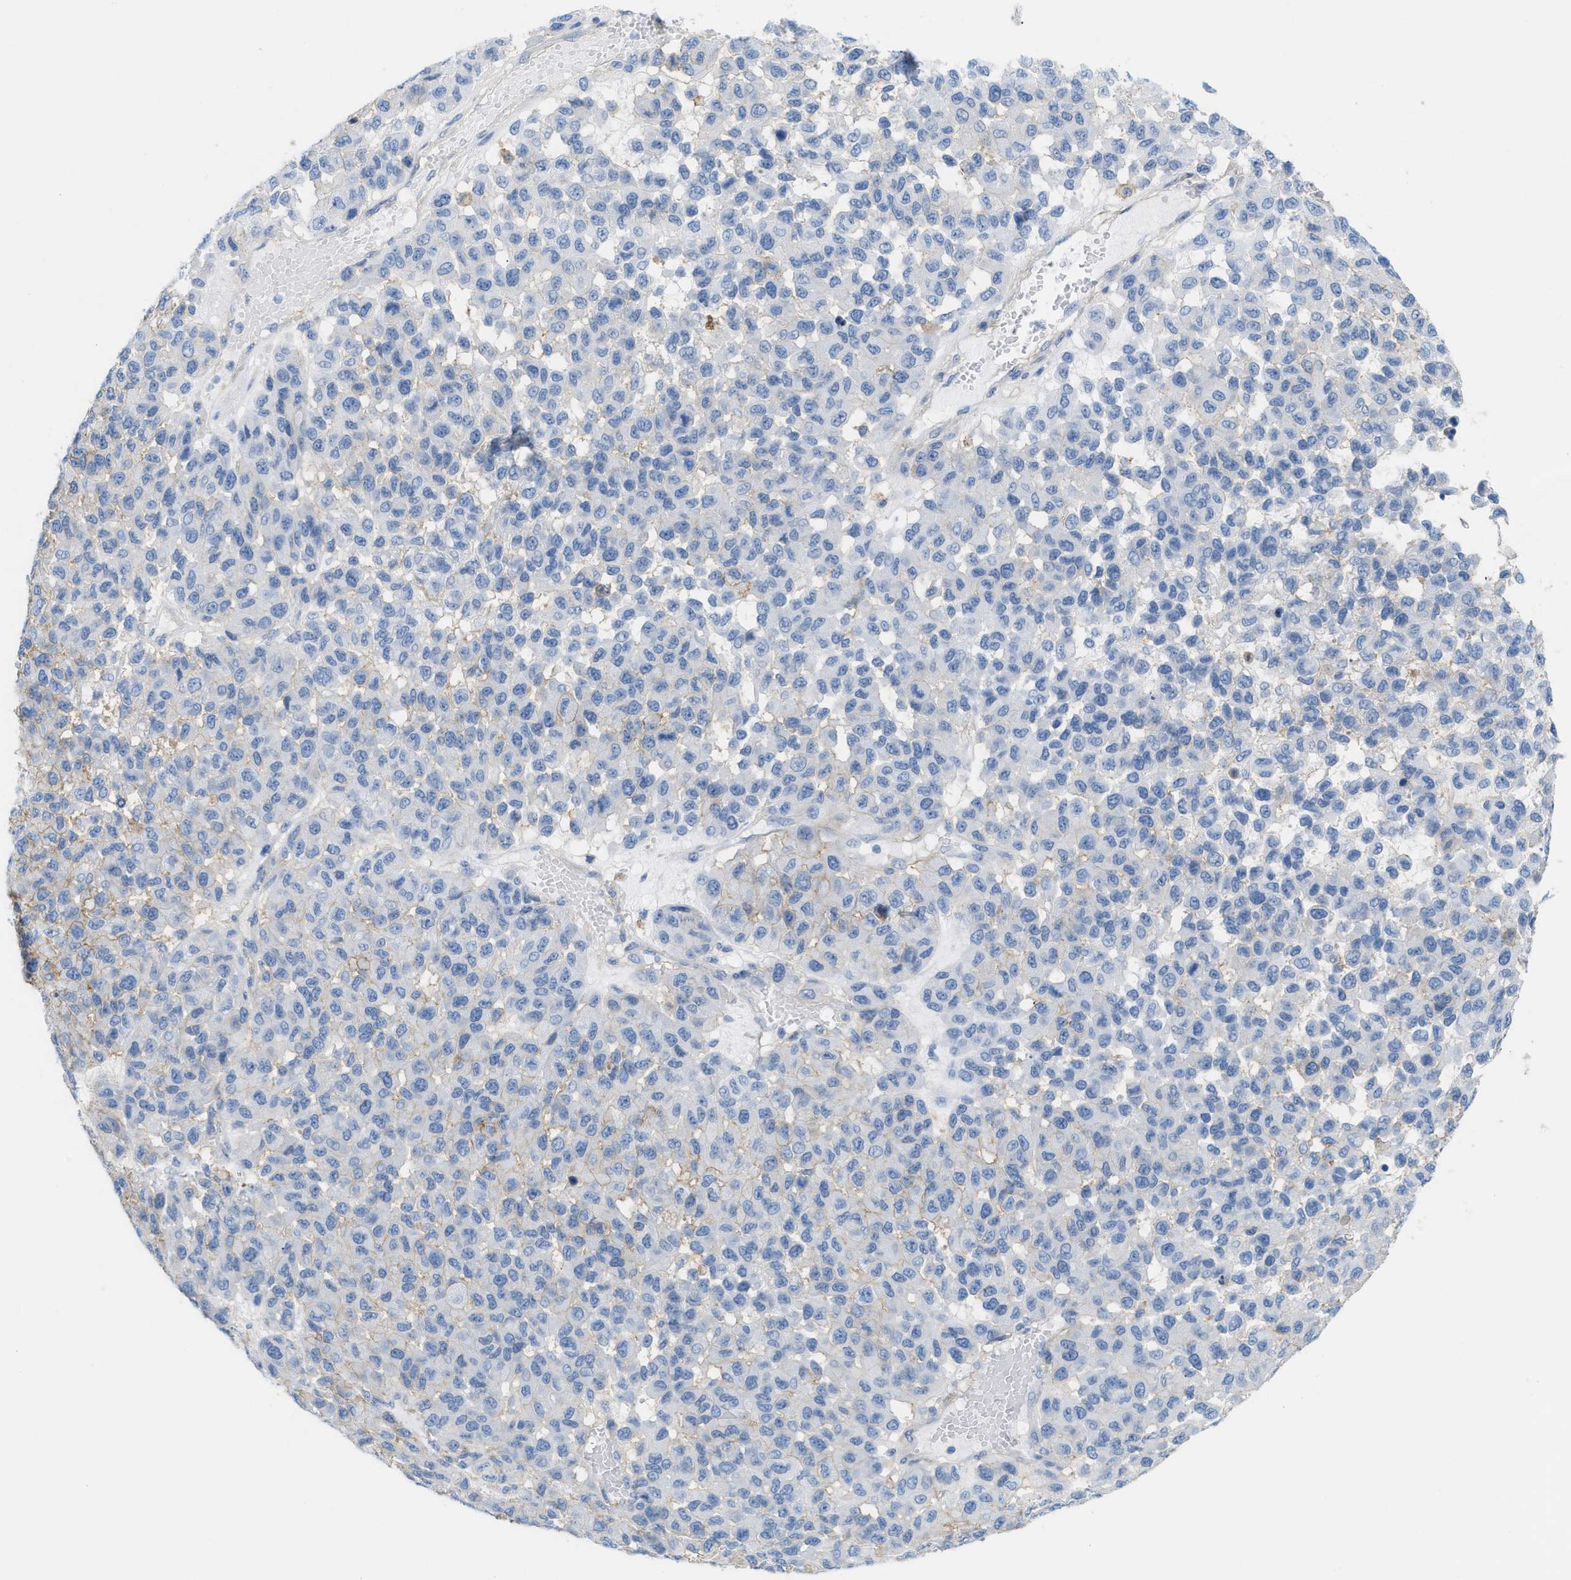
{"staining": {"intensity": "negative", "quantity": "none", "location": "none"}, "tissue": "melanoma", "cell_type": "Tumor cells", "image_type": "cancer", "snomed": [{"axis": "morphology", "description": "Malignant melanoma, NOS"}, {"axis": "topography", "description": "Skin"}], "caption": "An IHC image of malignant melanoma is shown. There is no staining in tumor cells of malignant melanoma. Nuclei are stained in blue.", "gene": "SLC3A2", "patient": {"sex": "male", "age": 62}}